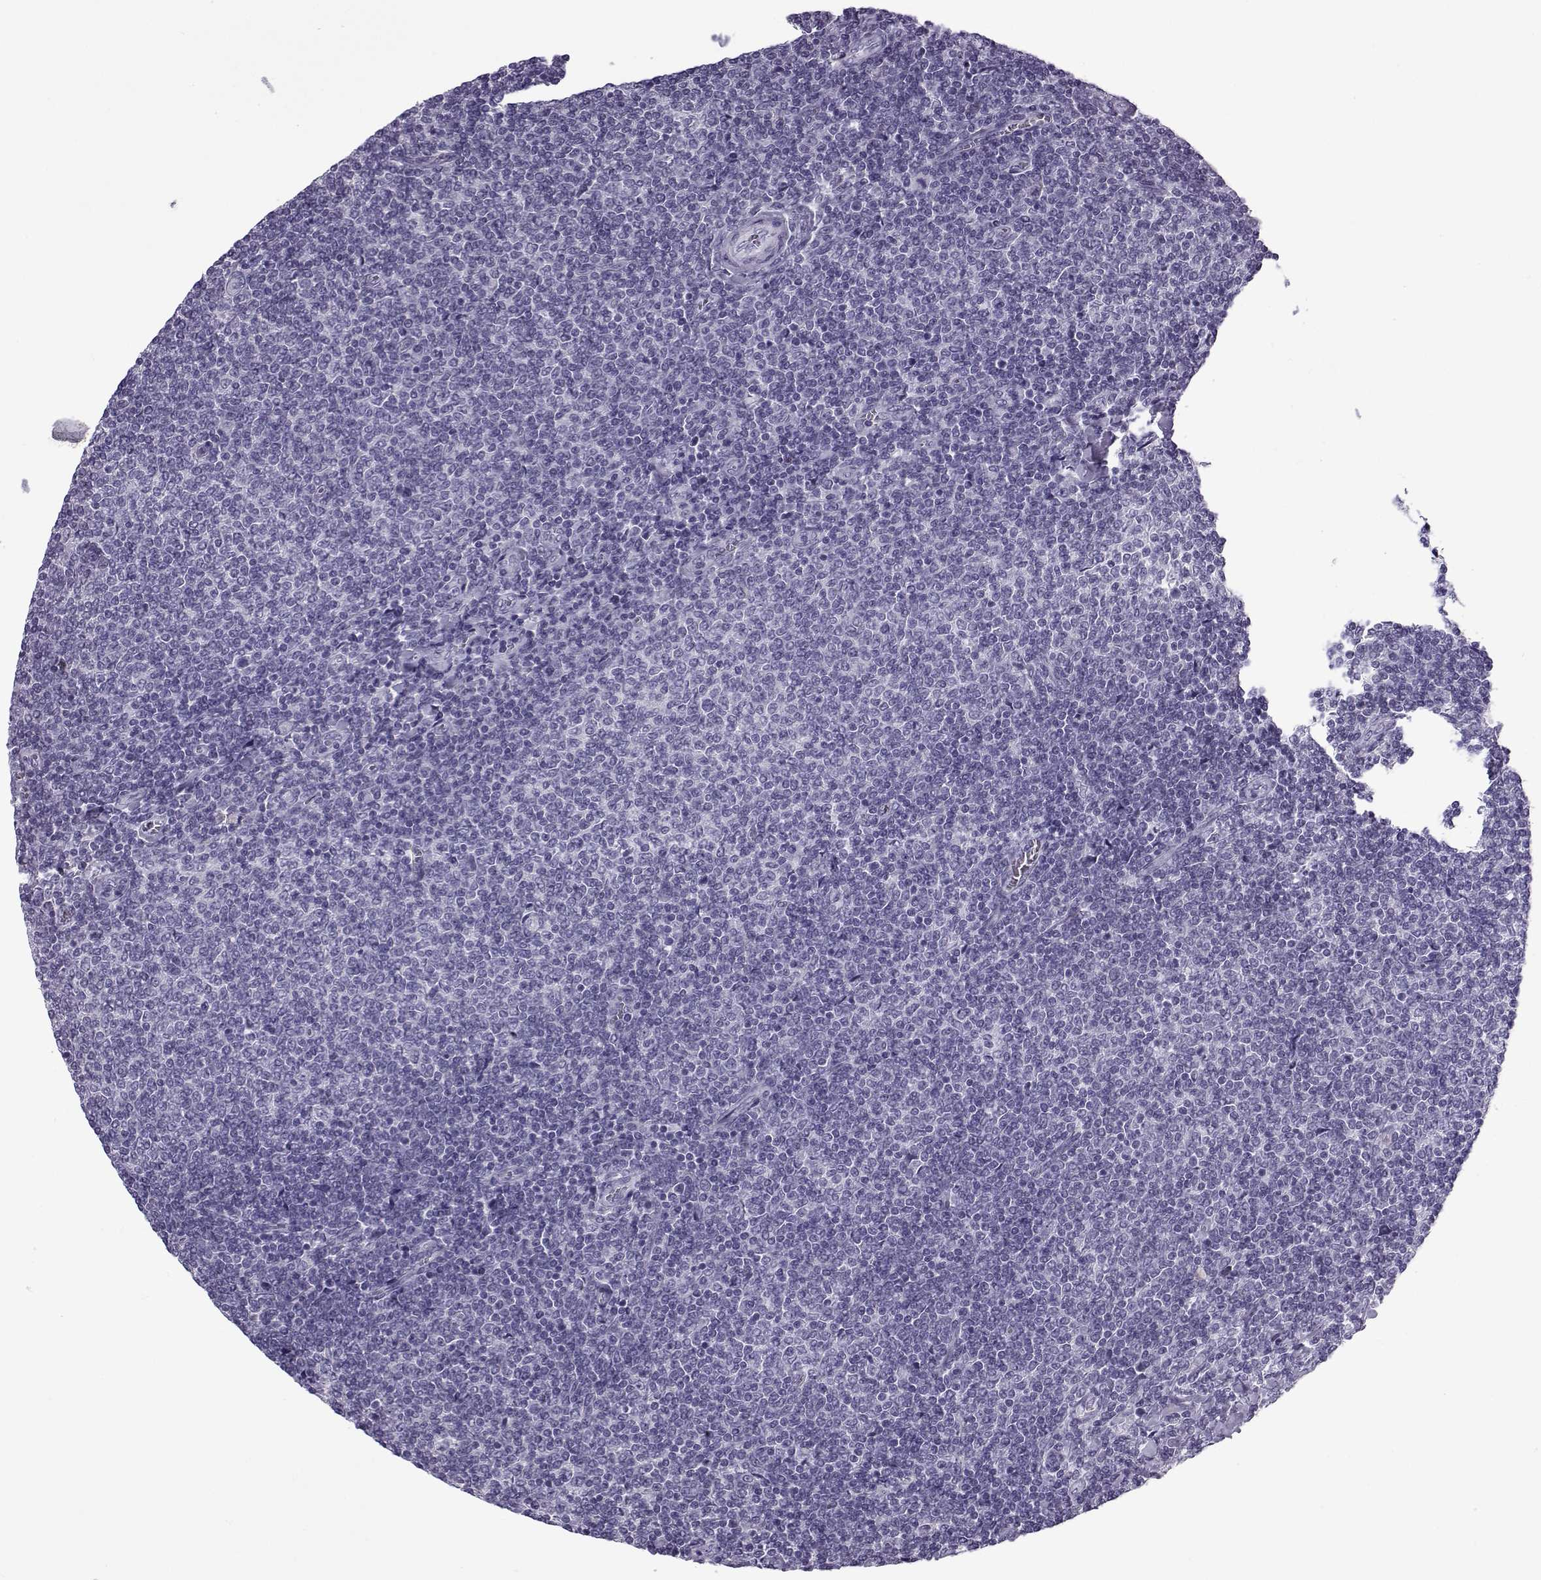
{"staining": {"intensity": "negative", "quantity": "none", "location": "none"}, "tissue": "lymphoma", "cell_type": "Tumor cells", "image_type": "cancer", "snomed": [{"axis": "morphology", "description": "Malignant lymphoma, non-Hodgkin's type, Low grade"}, {"axis": "topography", "description": "Lymph node"}], "caption": "Immunohistochemical staining of human lymphoma exhibits no significant positivity in tumor cells. (IHC, brightfield microscopy, high magnification).", "gene": "OIP5", "patient": {"sex": "male", "age": 52}}